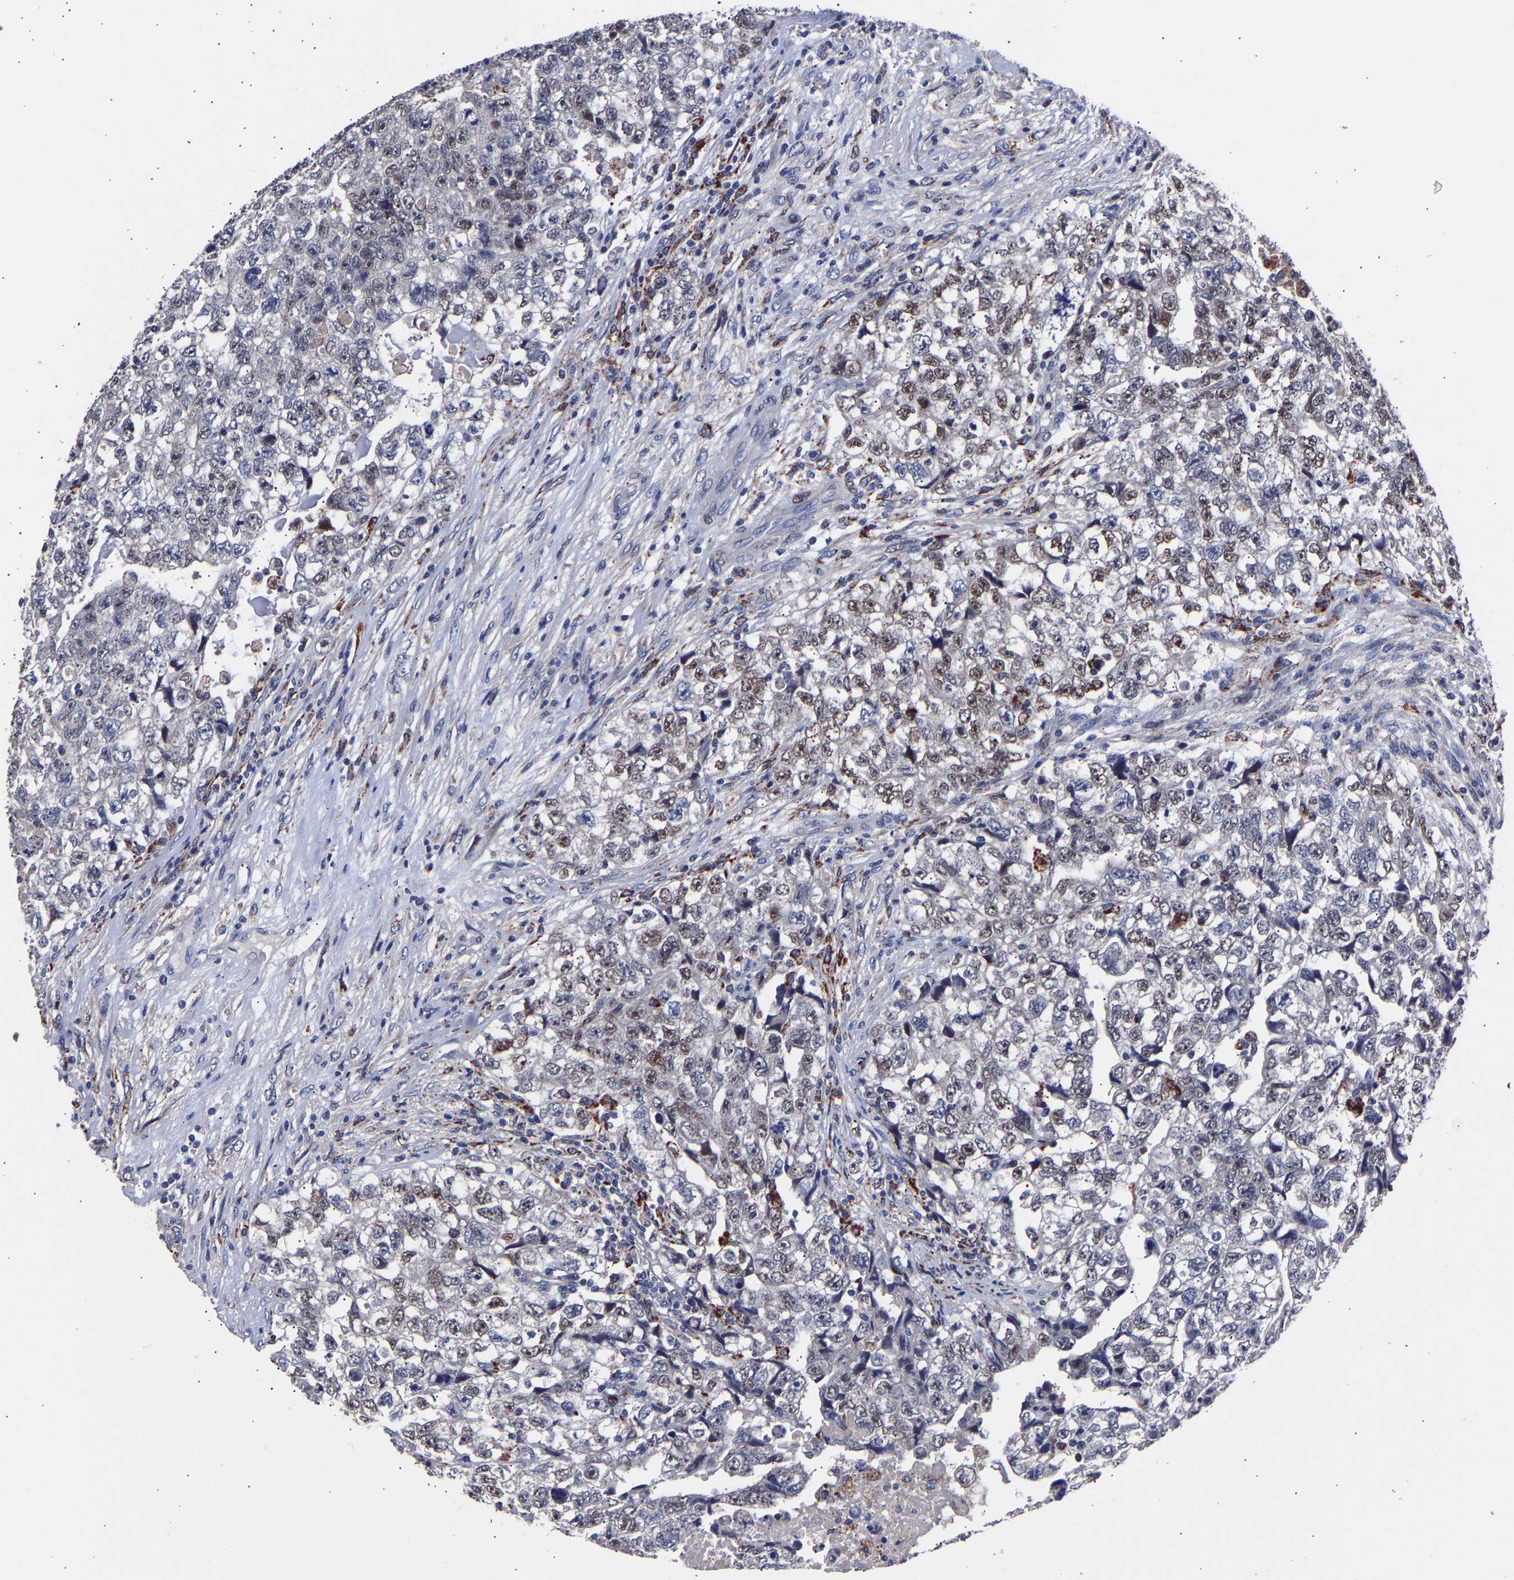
{"staining": {"intensity": "weak", "quantity": "<25%", "location": "cytoplasmic/membranous,nuclear"}, "tissue": "testis cancer", "cell_type": "Tumor cells", "image_type": "cancer", "snomed": [{"axis": "morphology", "description": "Carcinoma, Embryonal, NOS"}, {"axis": "topography", "description": "Testis"}], "caption": "Human testis embryonal carcinoma stained for a protein using immunohistochemistry demonstrates no expression in tumor cells.", "gene": "SEM1", "patient": {"sex": "male", "age": 36}}